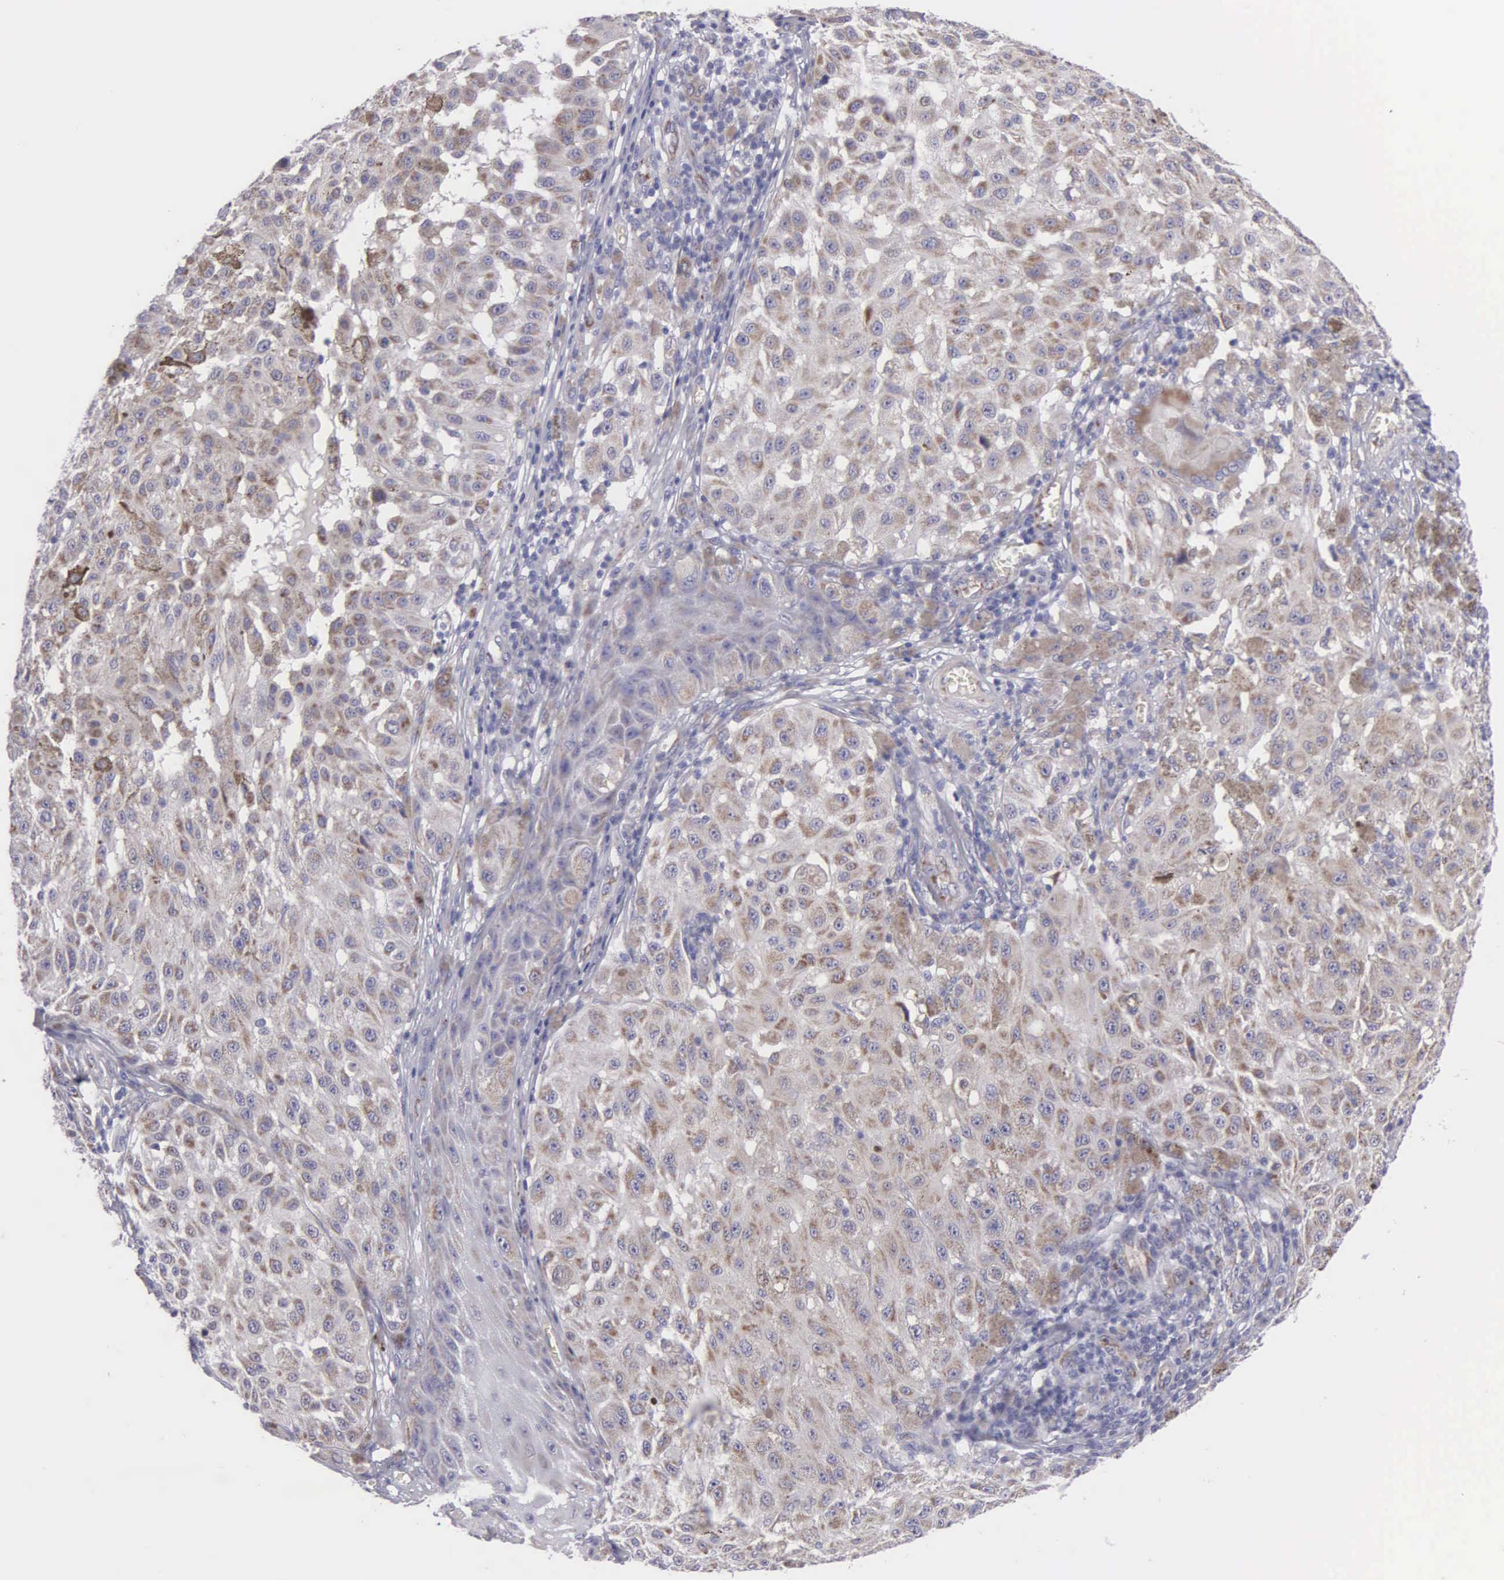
{"staining": {"intensity": "weak", "quantity": "25%-75%", "location": "cytoplasmic/membranous"}, "tissue": "melanoma", "cell_type": "Tumor cells", "image_type": "cancer", "snomed": [{"axis": "morphology", "description": "Malignant melanoma, NOS"}, {"axis": "topography", "description": "Skin"}], "caption": "This histopathology image reveals IHC staining of malignant melanoma, with low weak cytoplasmic/membranous expression in about 25%-75% of tumor cells.", "gene": "SYNJ2BP", "patient": {"sex": "female", "age": 64}}